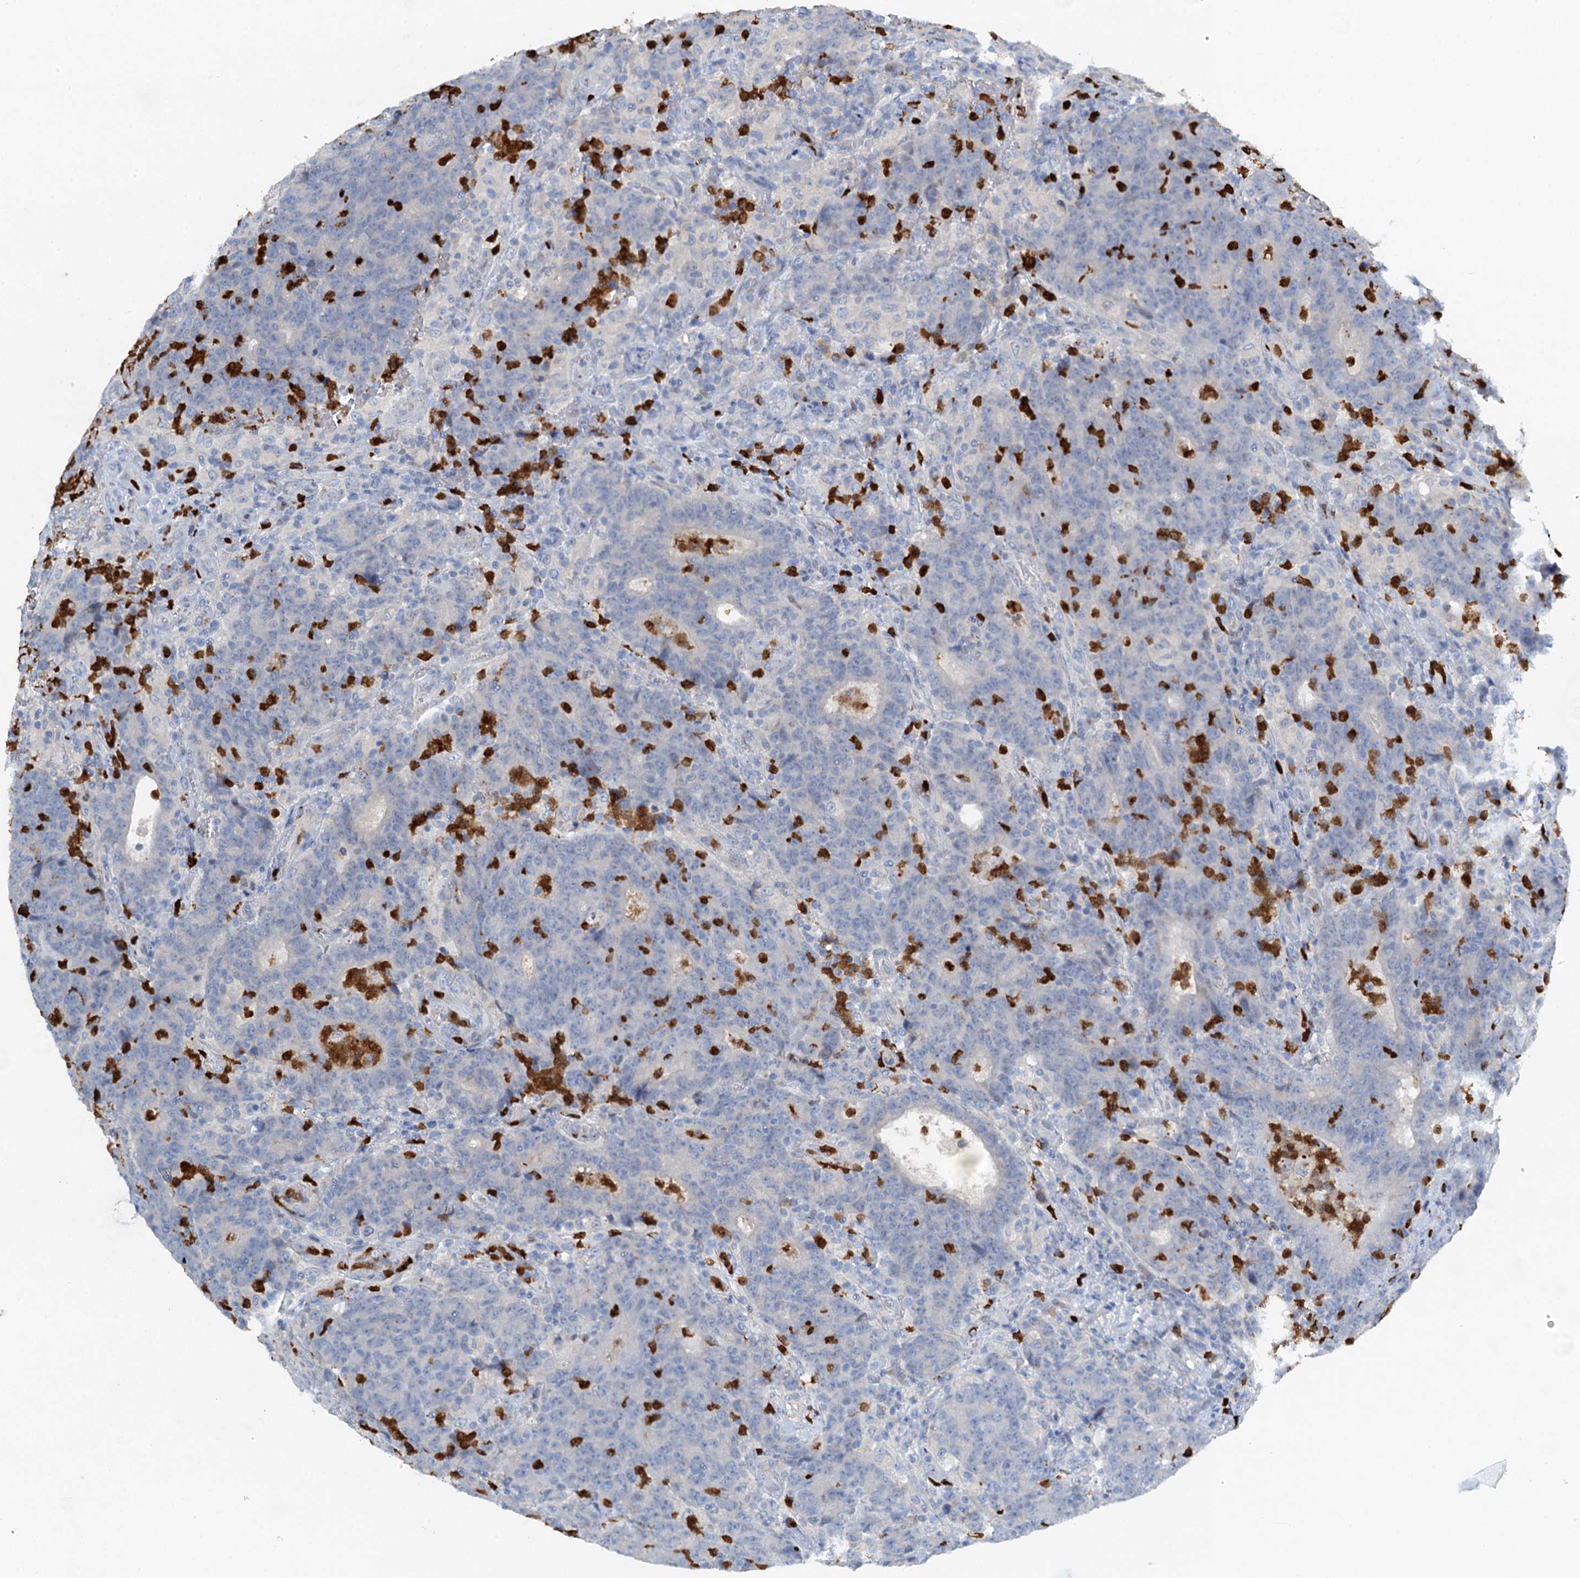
{"staining": {"intensity": "negative", "quantity": "none", "location": "none"}, "tissue": "colorectal cancer", "cell_type": "Tumor cells", "image_type": "cancer", "snomed": [{"axis": "morphology", "description": "Adenocarcinoma, NOS"}, {"axis": "topography", "description": "Colon"}], "caption": "The photomicrograph displays no staining of tumor cells in colorectal adenocarcinoma. (Brightfield microscopy of DAB IHC at high magnification).", "gene": "OTOA", "patient": {"sex": "female", "age": 75}}